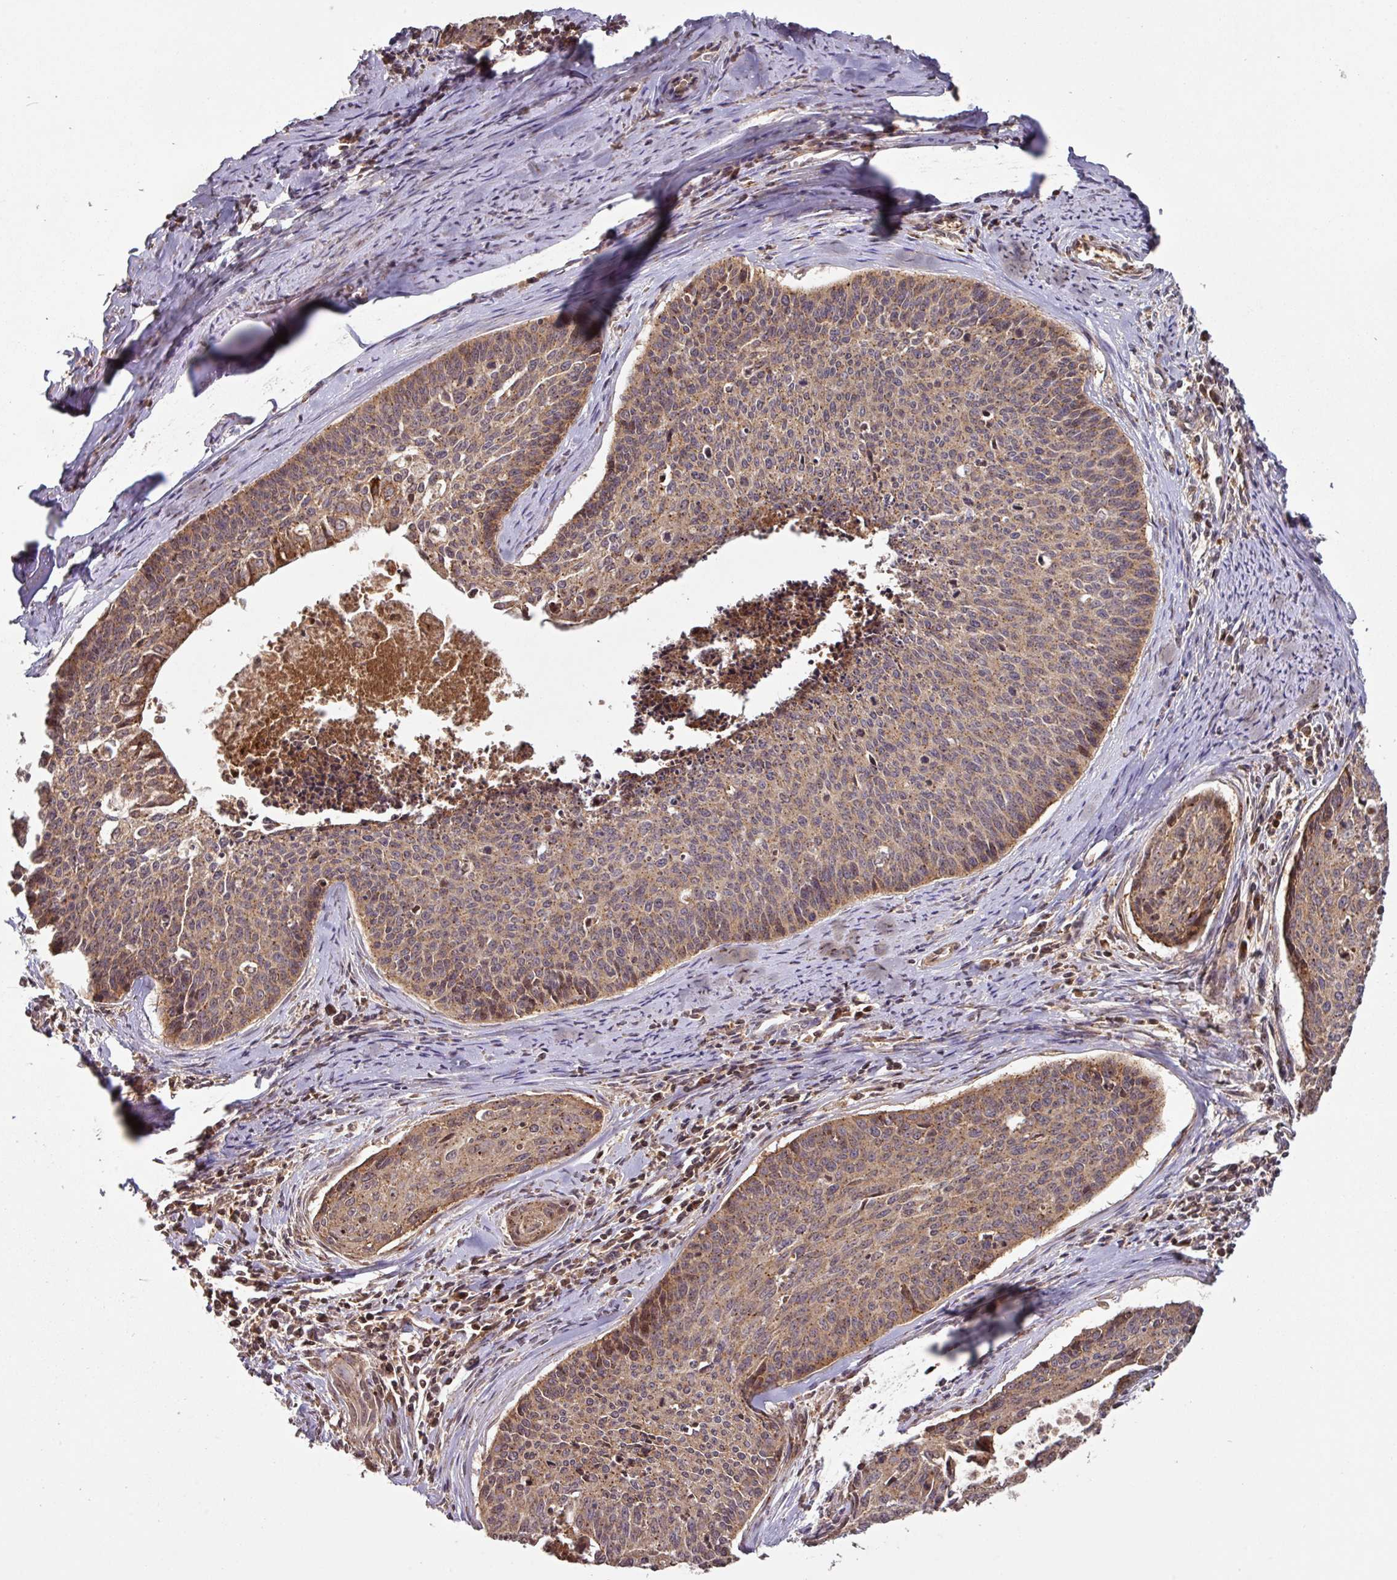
{"staining": {"intensity": "moderate", "quantity": ">75%", "location": "cytoplasmic/membranous"}, "tissue": "cervical cancer", "cell_type": "Tumor cells", "image_type": "cancer", "snomed": [{"axis": "morphology", "description": "Squamous cell carcinoma, NOS"}, {"axis": "topography", "description": "Cervix"}], "caption": "This histopathology image exhibits immunohistochemistry staining of human cervical squamous cell carcinoma, with medium moderate cytoplasmic/membranous positivity in approximately >75% of tumor cells.", "gene": "MRRF", "patient": {"sex": "female", "age": 55}}